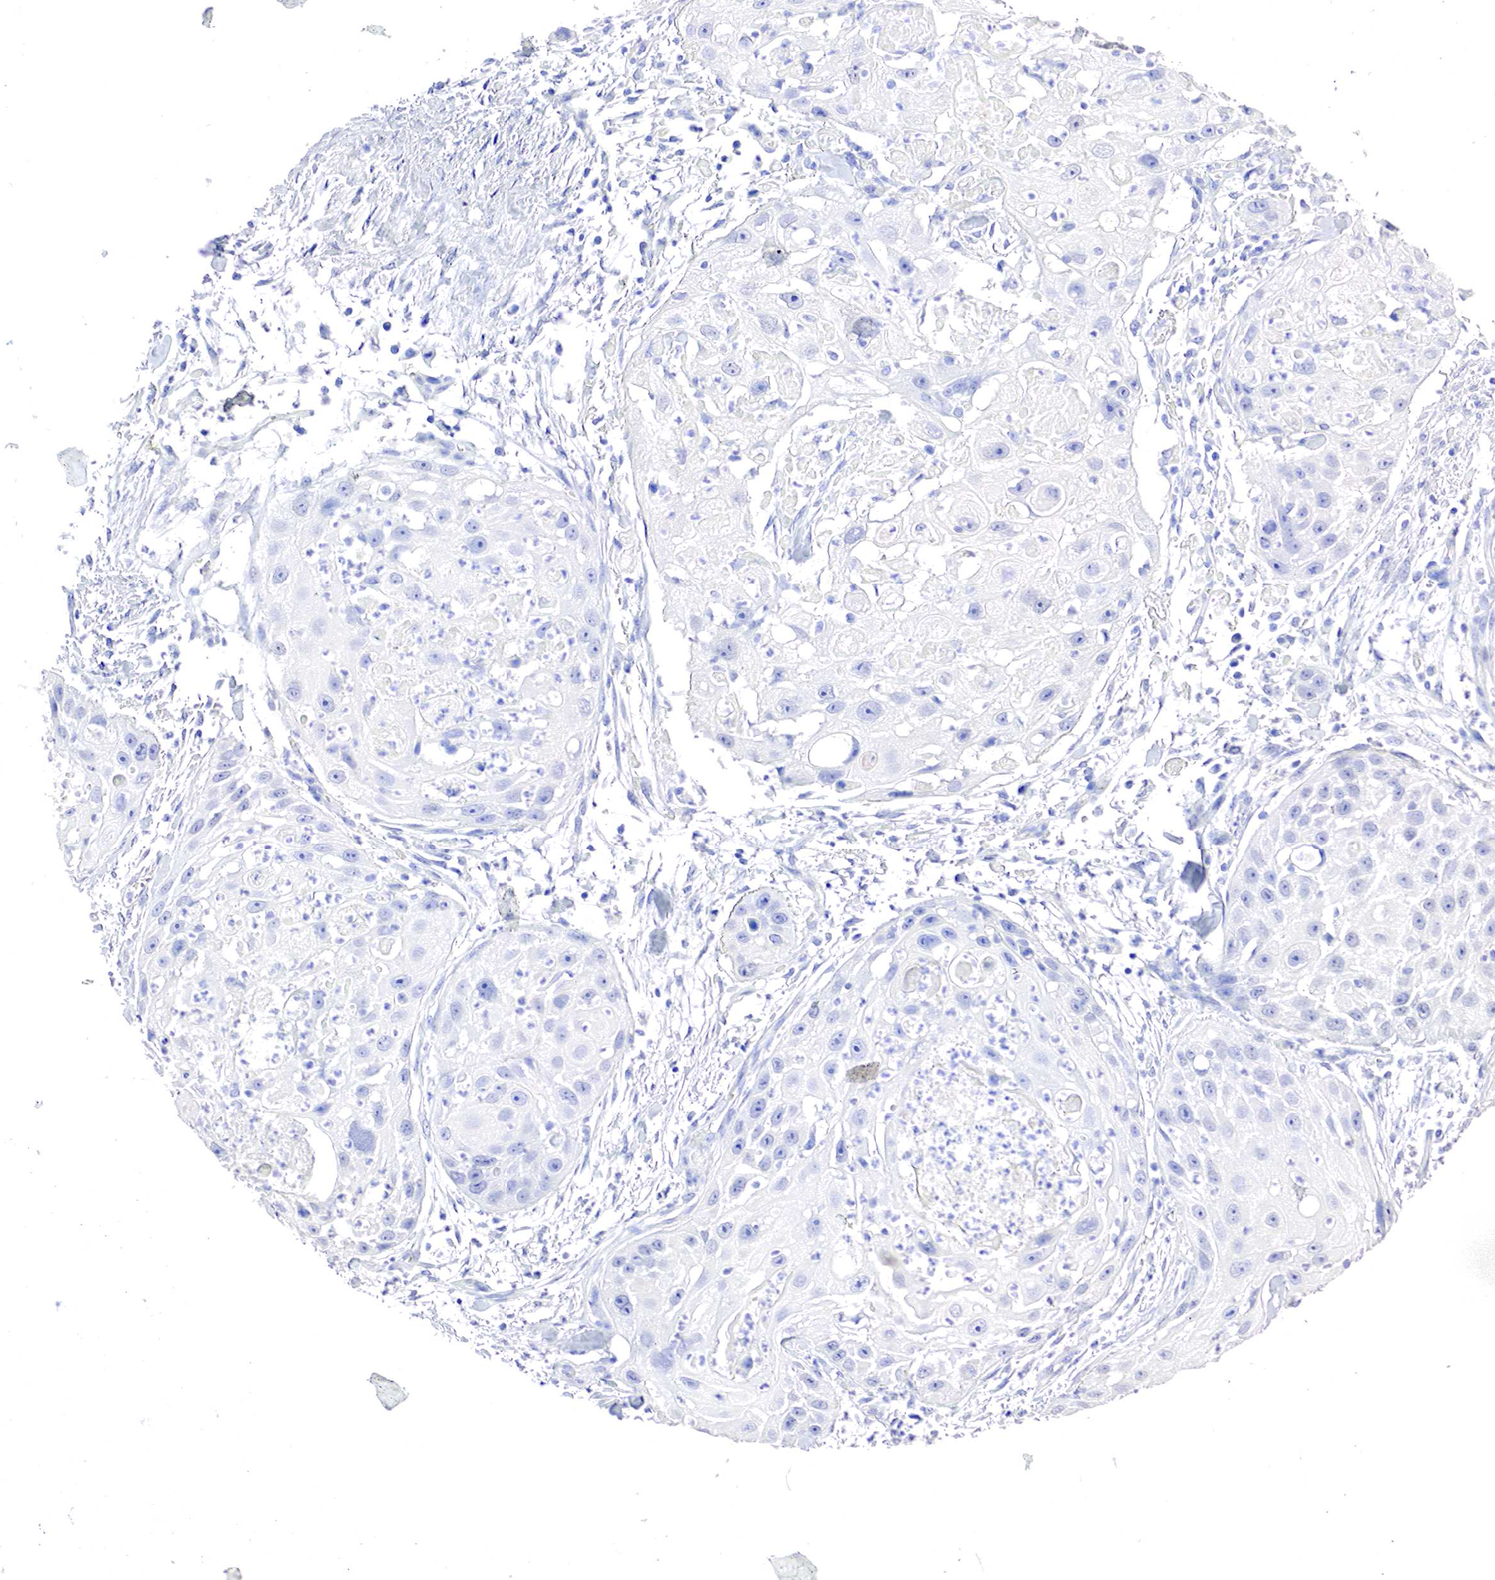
{"staining": {"intensity": "negative", "quantity": "none", "location": "none"}, "tissue": "head and neck cancer", "cell_type": "Tumor cells", "image_type": "cancer", "snomed": [{"axis": "morphology", "description": "Squamous cell carcinoma, NOS"}, {"axis": "topography", "description": "Head-Neck"}], "caption": "Protein analysis of squamous cell carcinoma (head and neck) reveals no significant expression in tumor cells.", "gene": "OTC", "patient": {"sex": "male", "age": 64}}